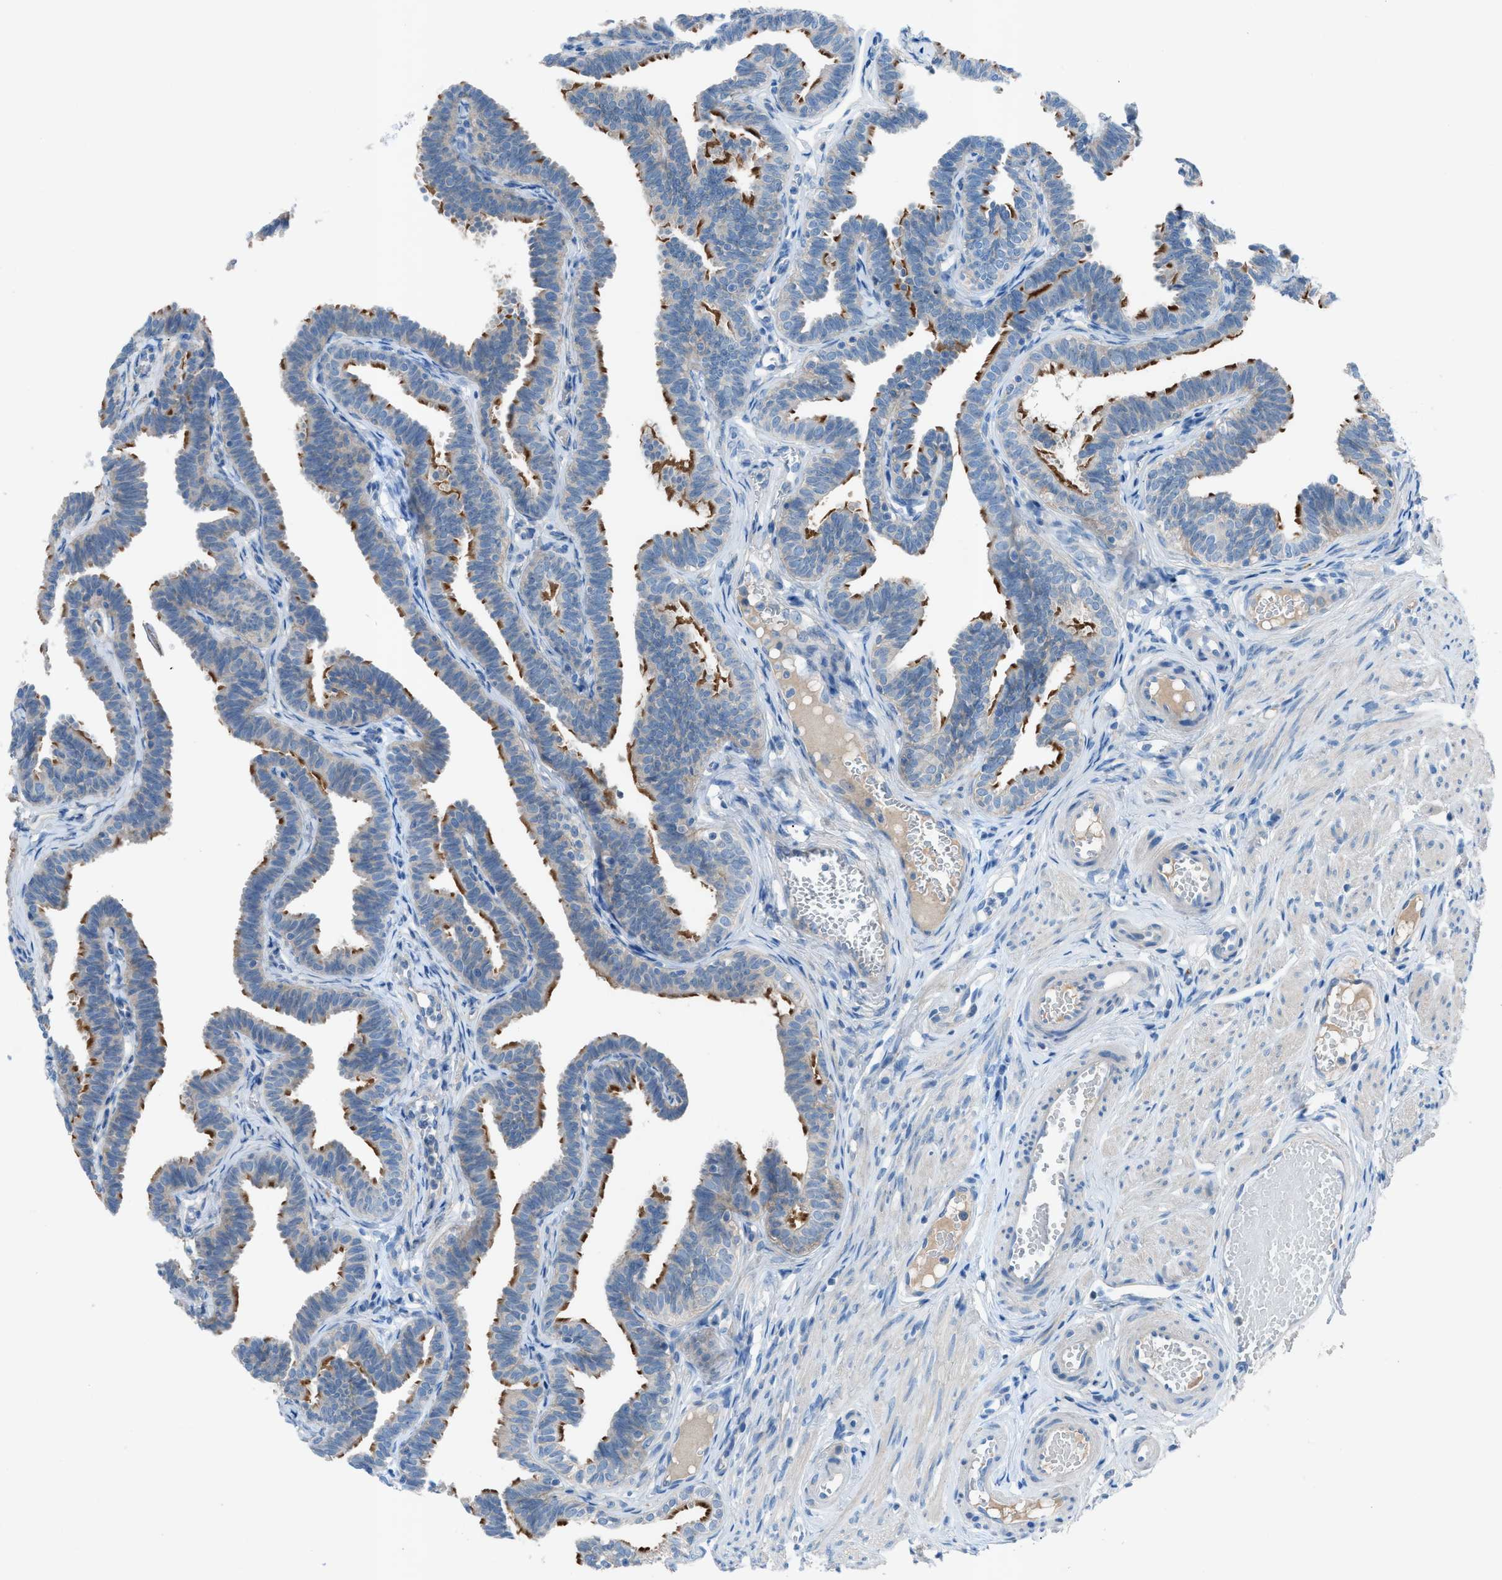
{"staining": {"intensity": "moderate", "quantity": "25%-75%", "location": "cytoplasmic/membranous"}, "tissue": "fallopian tube", "cell_type": "Glandular cells", "image_type": "normal", "snomed": [{"axis": "morphology", "description": "Normal tissue, NOS"}, {"axis": "topography", "description": "Fallopian tube"}, {"axis": "topography", "description": "Ovary"}], "caption": "A high-resolution photomicrograph shows IHC staining of normal fallopian tube, which reveals moderate cytoplasmic/membranous positivity in about 25%-75% of glandular cells. (DAB = brown stain, brightfield microscopy at high magnification).", "gene": "C5AR2", "patient": {"sex": "female", "age": 23}}